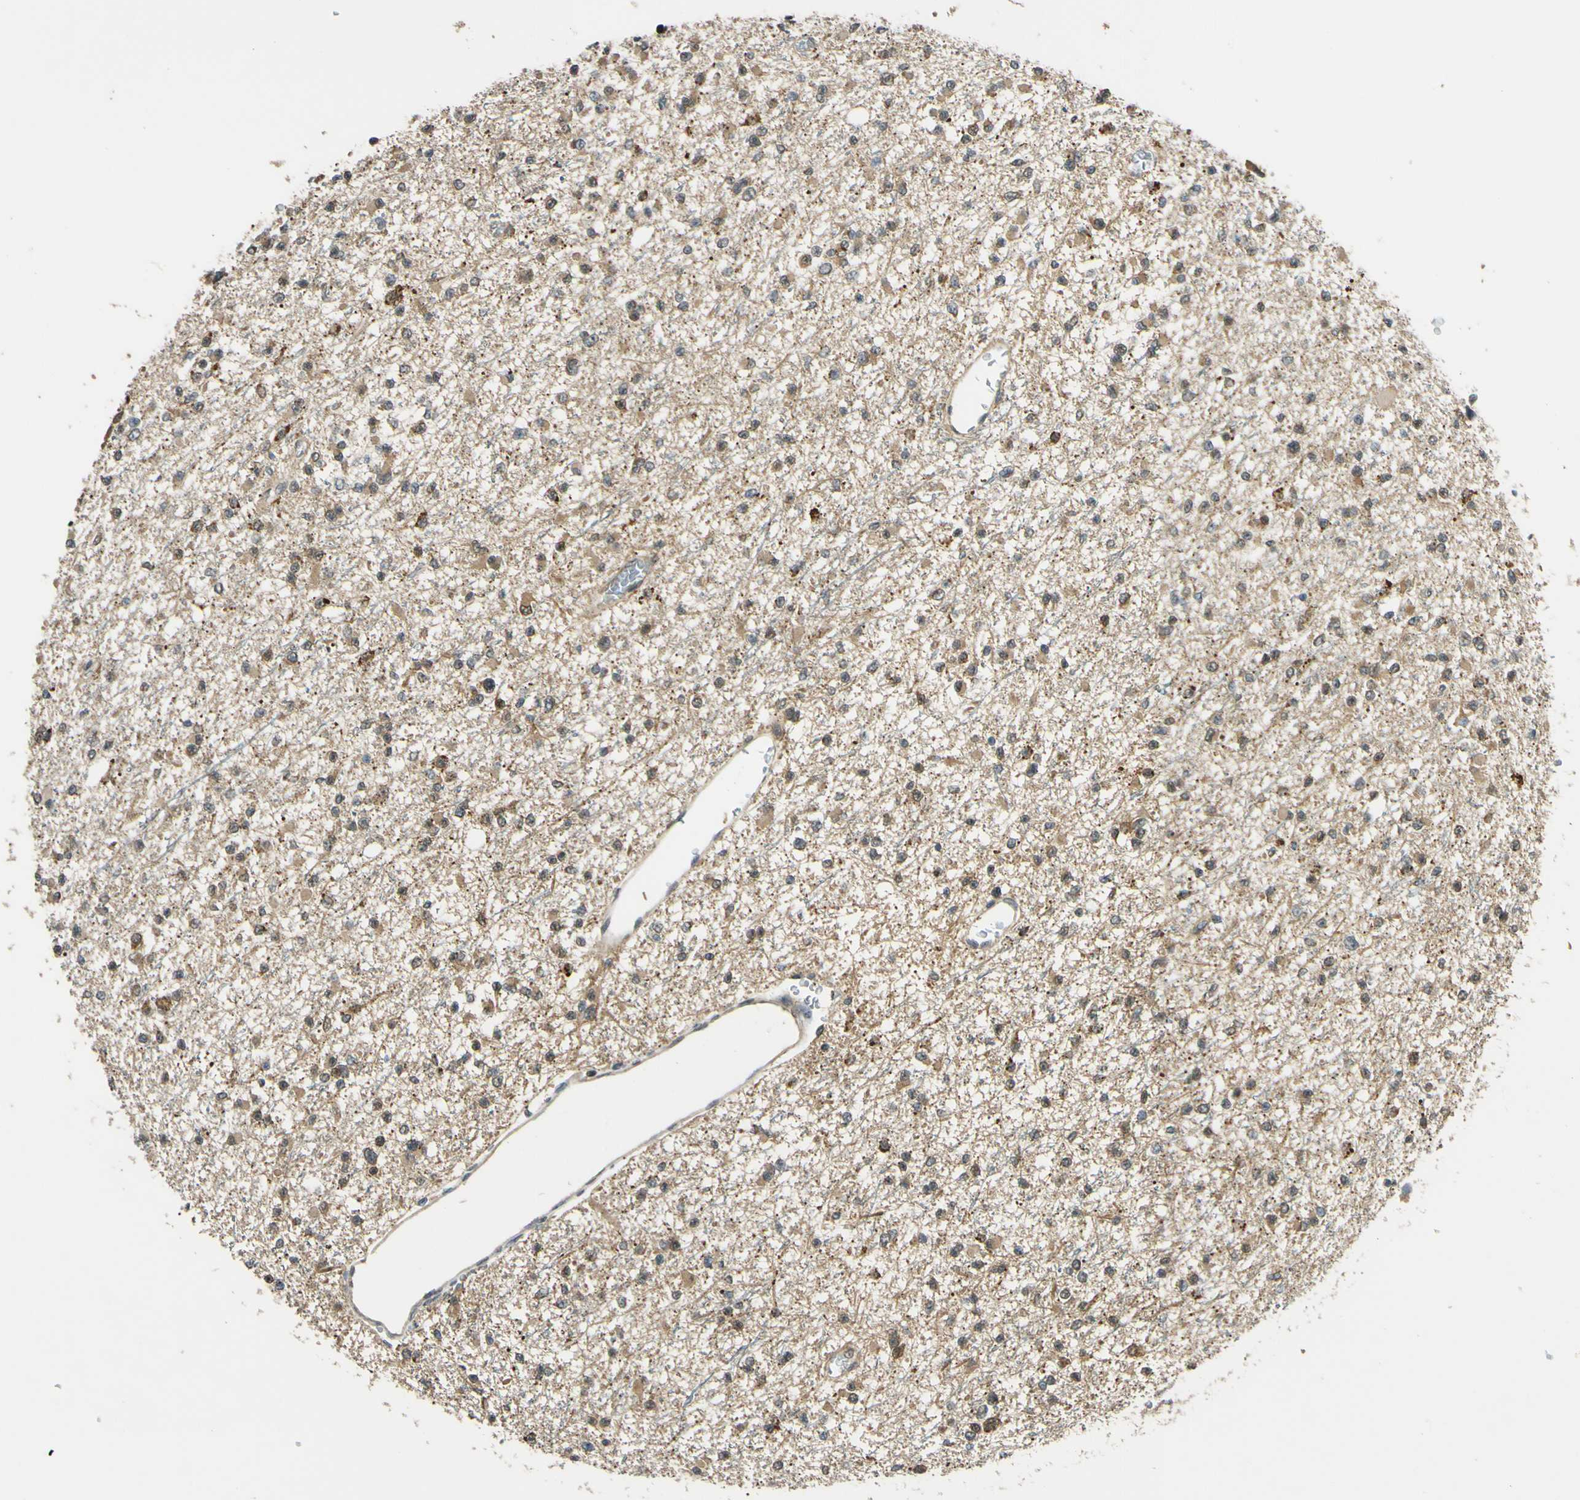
{"staining": {"intensity": "moderate", "quantity": ">75%", "location": "cytoplasmic/membranous"}, "tissue": "glioma", "cell_type": "Tumor cells", "image_type": "cancer", "snomed": [{"axis": "morphology", "description": "Glioma, malignant, Low grade"}, {"axis": "topography", "description": "Brain"}], "caption": "DAB immunohistochemical staining of human glioma exhibits moderate cytoplasmic/membranous protein staining in approximately >75% of tumor cells. The staining was performed using DAB, with brown indicating positive protein expression. Nuclei are stained blue with hematoxylin.", "gene": "ABCC8", "patient": {"sex": "female", "age": 22}}